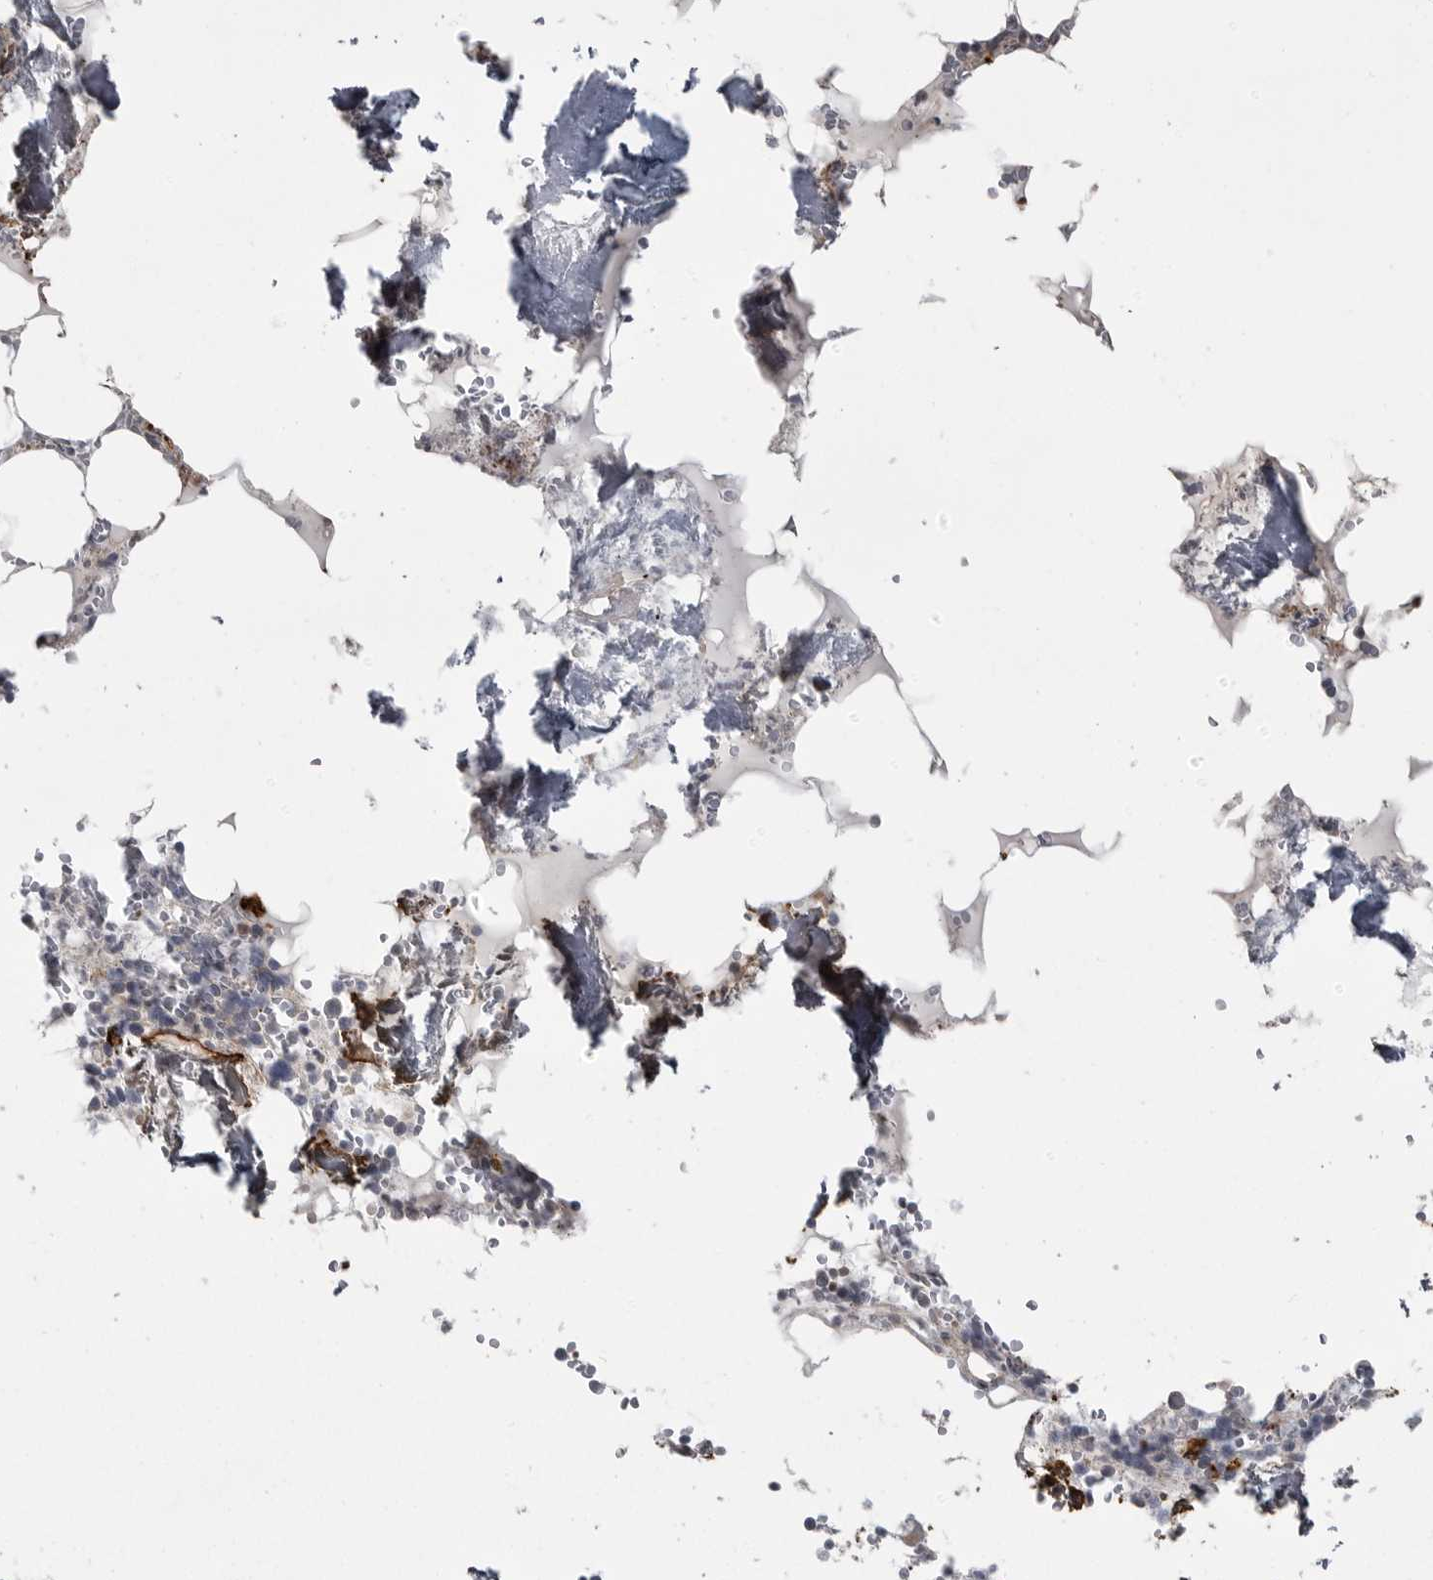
{"staining": {"intensity": "moderate", "quantity": "<25%", "location": "cytoplasmic/membranous"}, "tissue": "bone marrow", "cell_type": "Hematopoietic cells", "image_type": "normal", "snomed": [{"axis": "morphology", "description": "Normal tissue, NOS"}, {"axis": "topography", "description": "Bone marrow"}], "caption": "Bone marrow stained with immunohistochemistry (IHC) exhibits moderate cytoplasmic/membranous expression in approximately <25% of hematopoietic cells. The protein of interest is stained brown, and the nuclei are stained in blue (DAB IHC with brightfield microscopy, high magnification).", "gene": "PPP1R9A", "patient": {"sex": "male", "age": 70}}